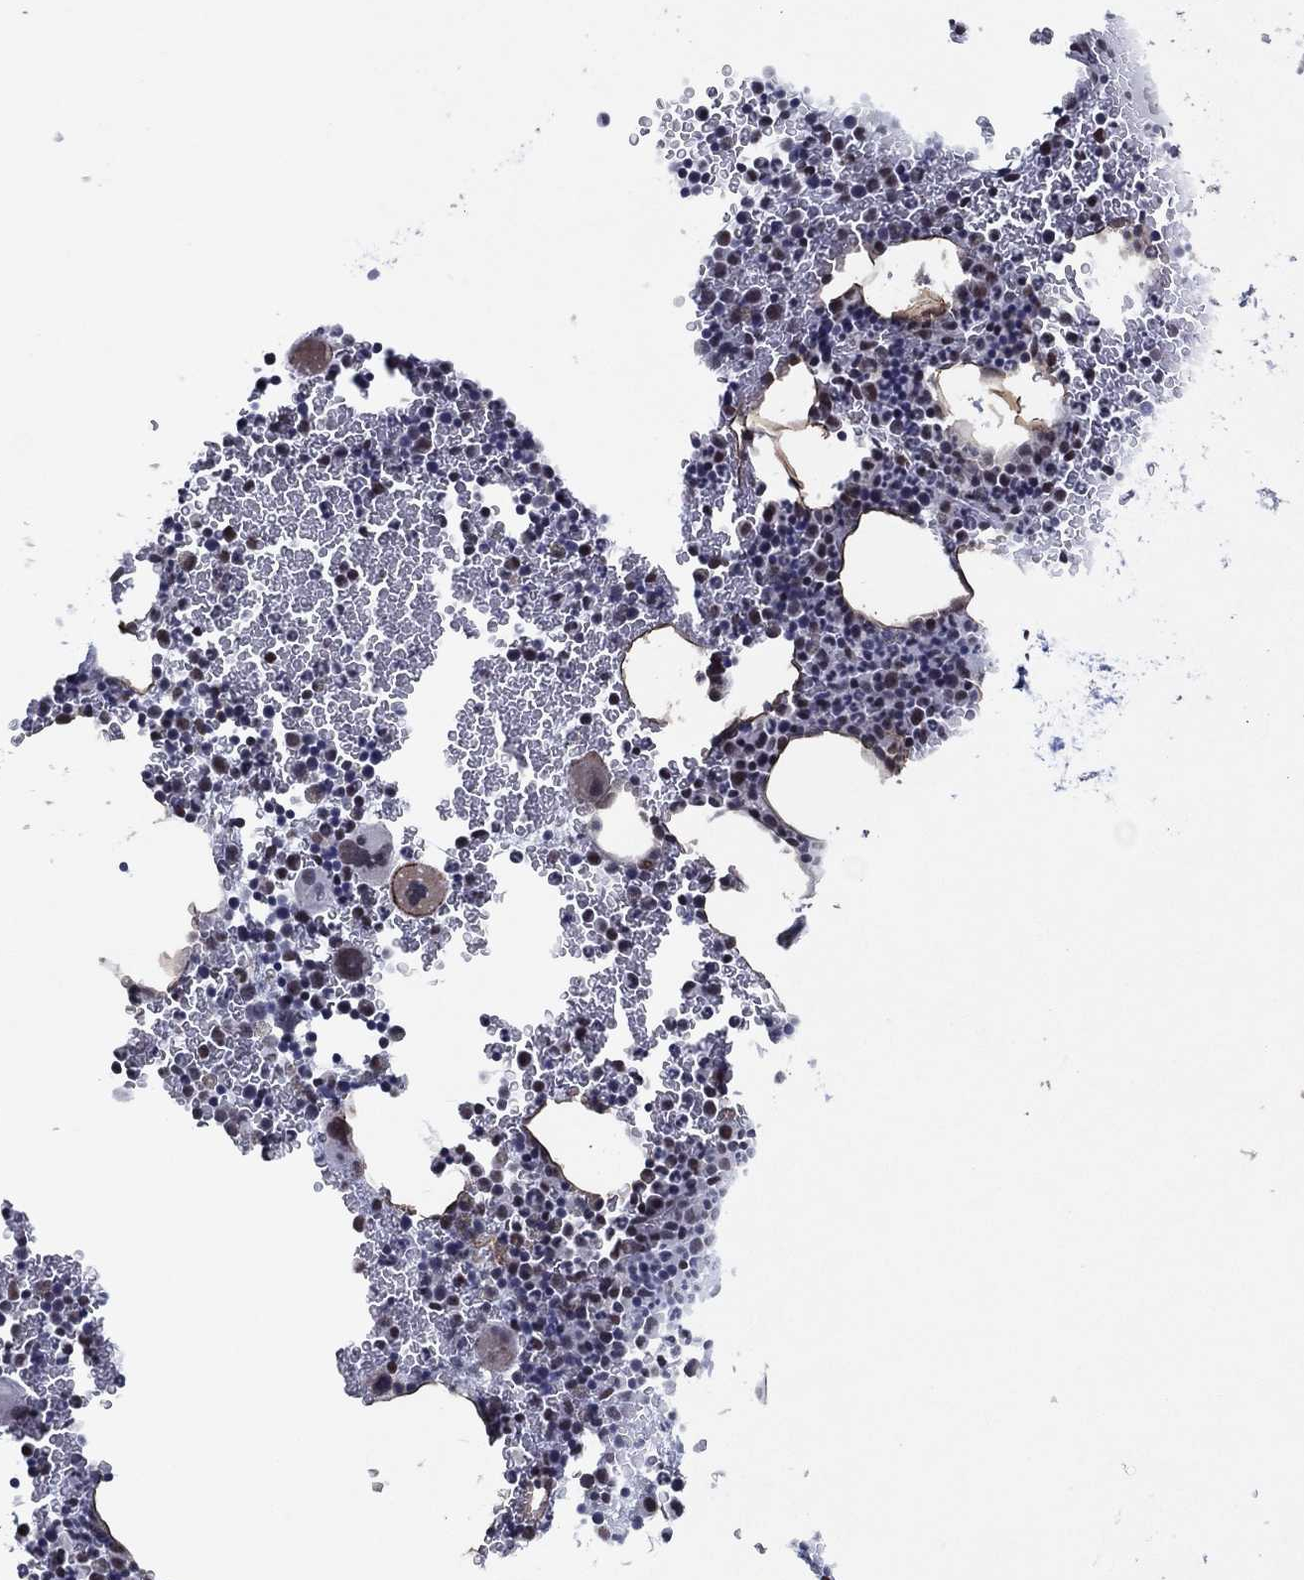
{"staining": {"intensity": "moderate", "quantity": "<25%", "location": "nuclear"}, "tissue": "bone marrow", "cell_type": "Hematopoietic cells", "image_type": "normal", "snomed": [{"axis": "morphology", "description": "Normal tissue, NOS"}, {"axis": "topography", "description": "Bone marrow"}], "caption": "Bone marrow stained with immunohistochemistry exhibits moderate nuclear positivity in about <25% of hematopoietic cells.", "gene": "ZBTB42", "patient": {"sex": "male", "age": 45}}